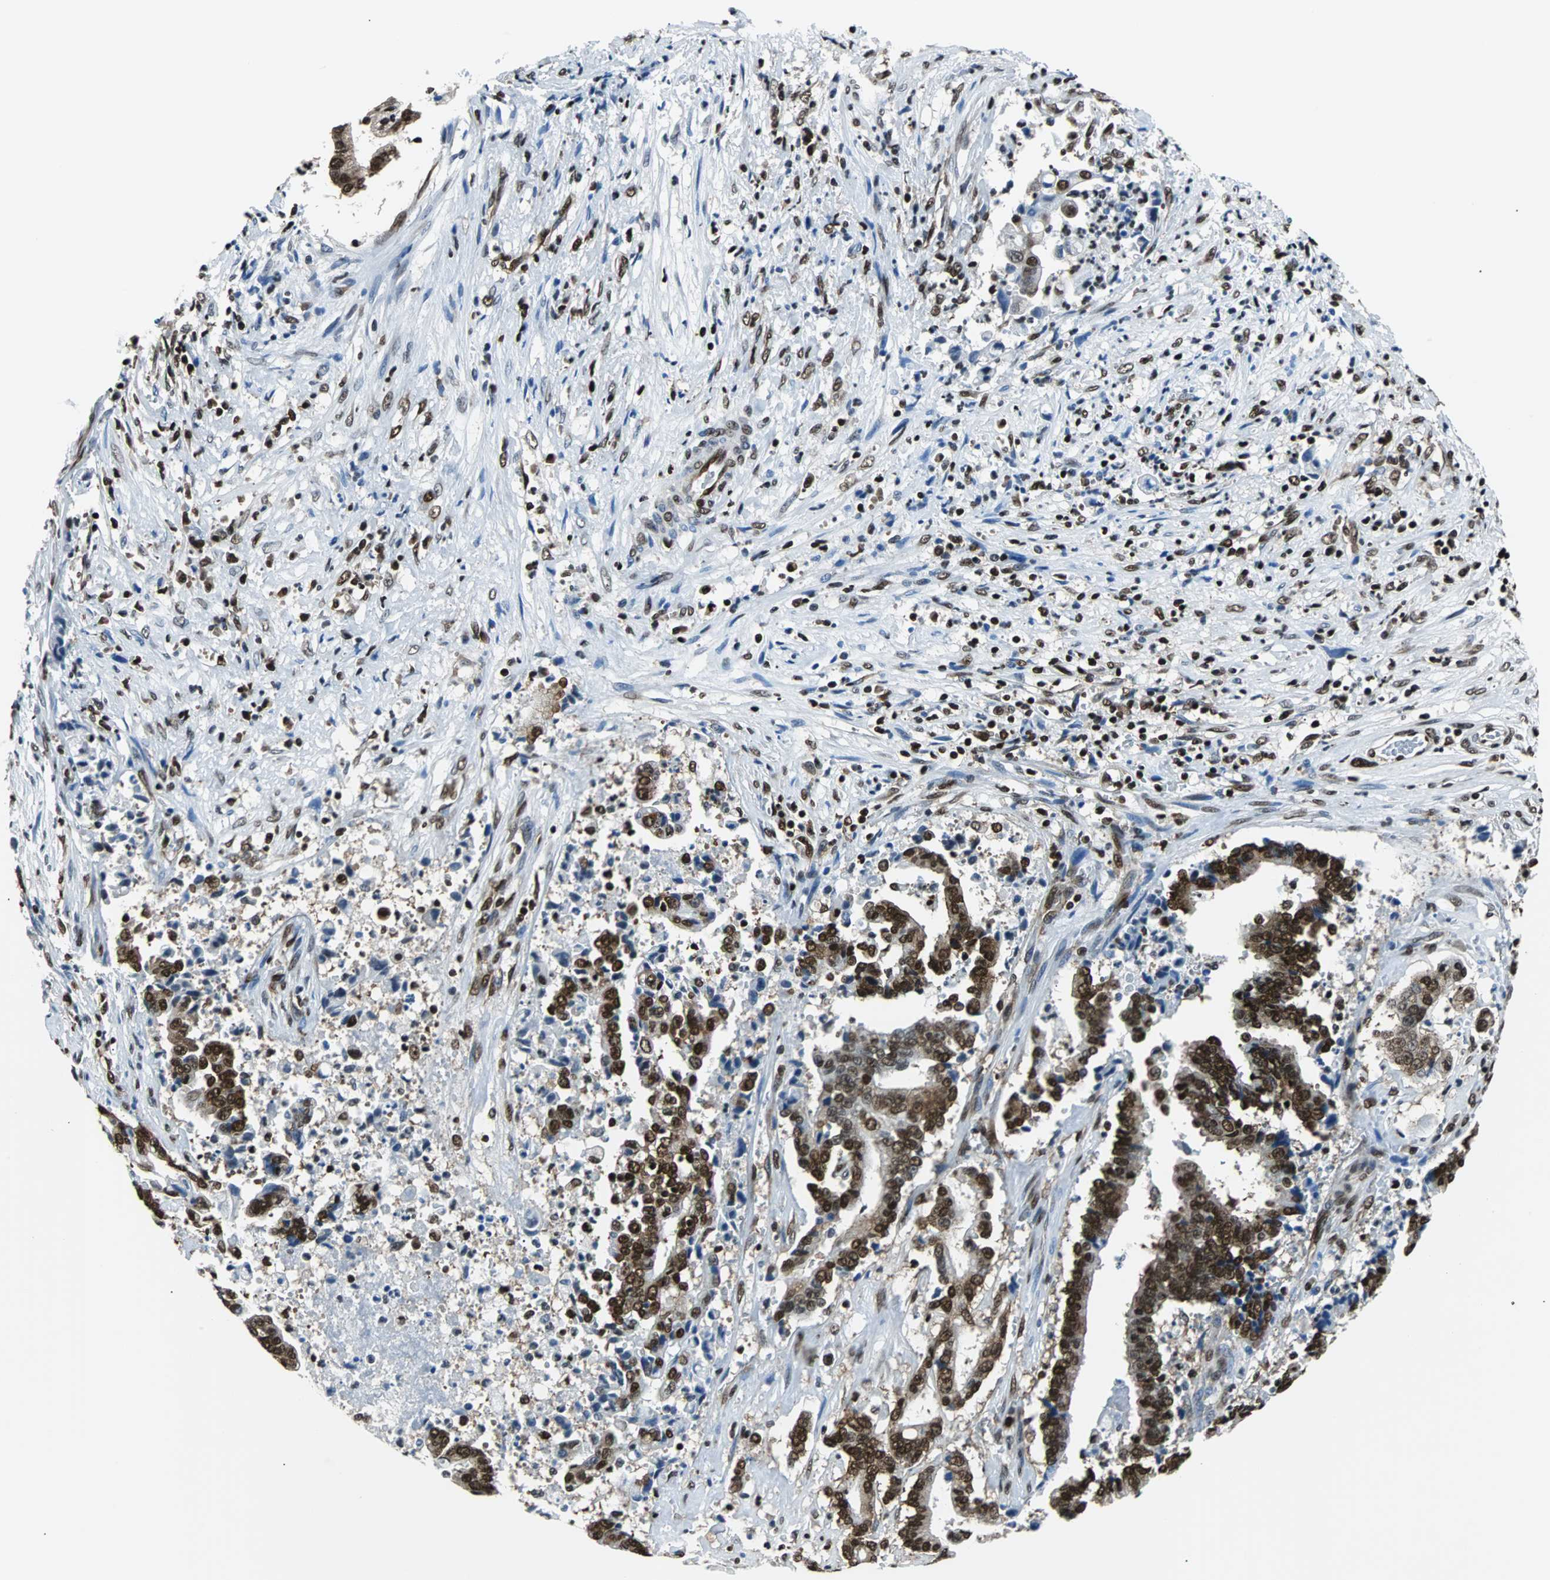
{"staining": {"intensity": "strong", "quantity": ">75%", "location": "nuclear"}, "tissue": "liver cancer", "cell_type": "Tumor cells", "image_type": "cancer", "snomed": [{"axis": "morphology", "description": "Cholangiocarcinoma"}, {"axis": "topography", "description": "Liver"}], "caption": "Liver cancer (cholangiocarcinoma) was stained to show a protein in brown. There is high levels of strong nuclear expression in approximately >75% of tumor cells.", "gene": "FUBP1", "patient": {"sex": "male", "age": 57}}